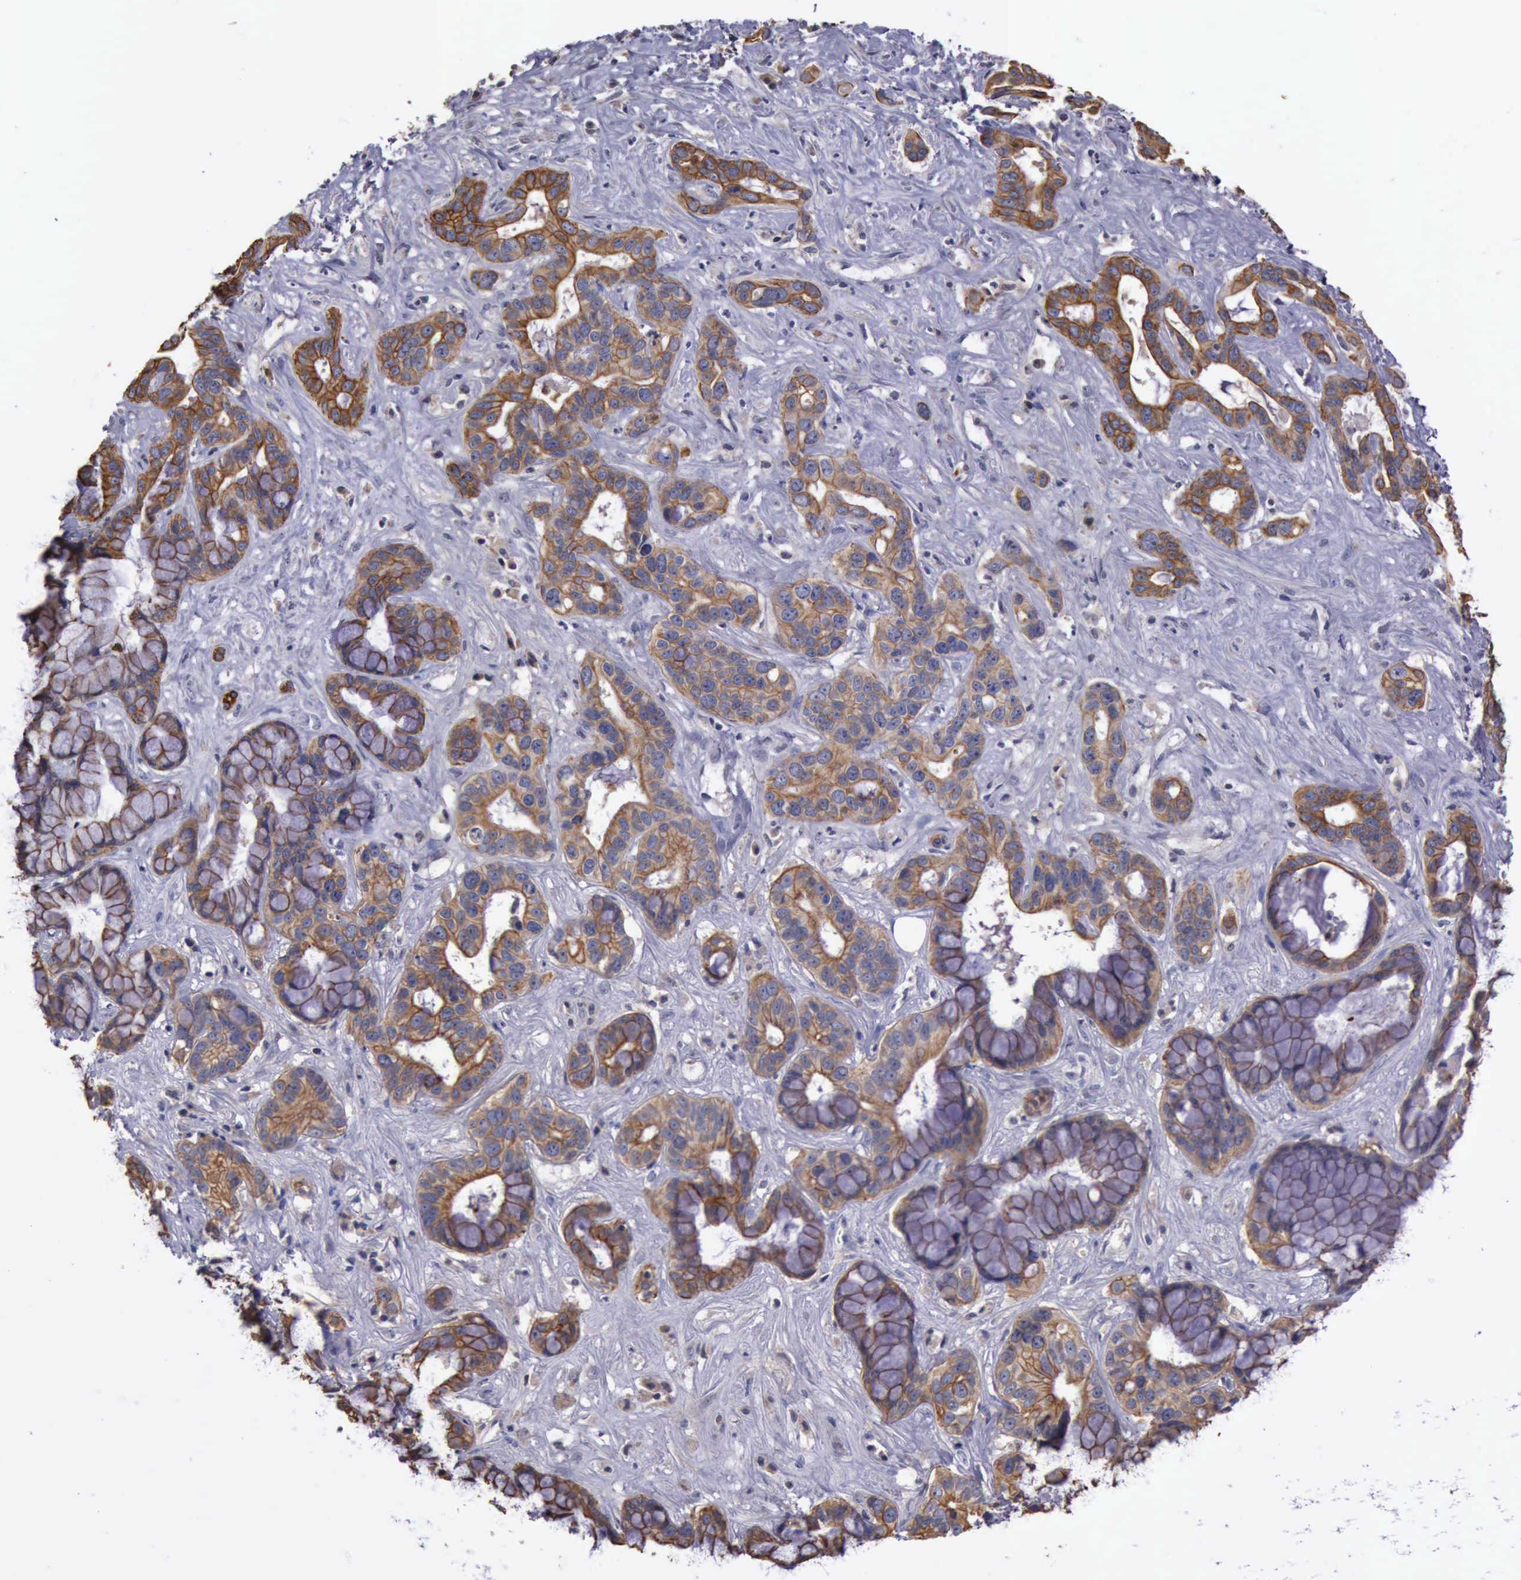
{"staining": {"intensity": "moderate", "quantity": ">75%", "location": "cytoplasmic/membranous"}, "tissue": "liver cancer", "cell_type": "Tumor cells", "image_type": "cancer", "snomed": [{"axis": "morphology", "description": "Cholangiocarcinoma"}, {"axis": "topography", "description": "Liver"}], "caption": "The immunohistochemical stain highlights moderate cytoplasmic/membranous expression in tumor cells of liver cholangiocarcinoma tissue.", "gene": "RAB39B", "patient": {"sex": "female", "age": 65}}